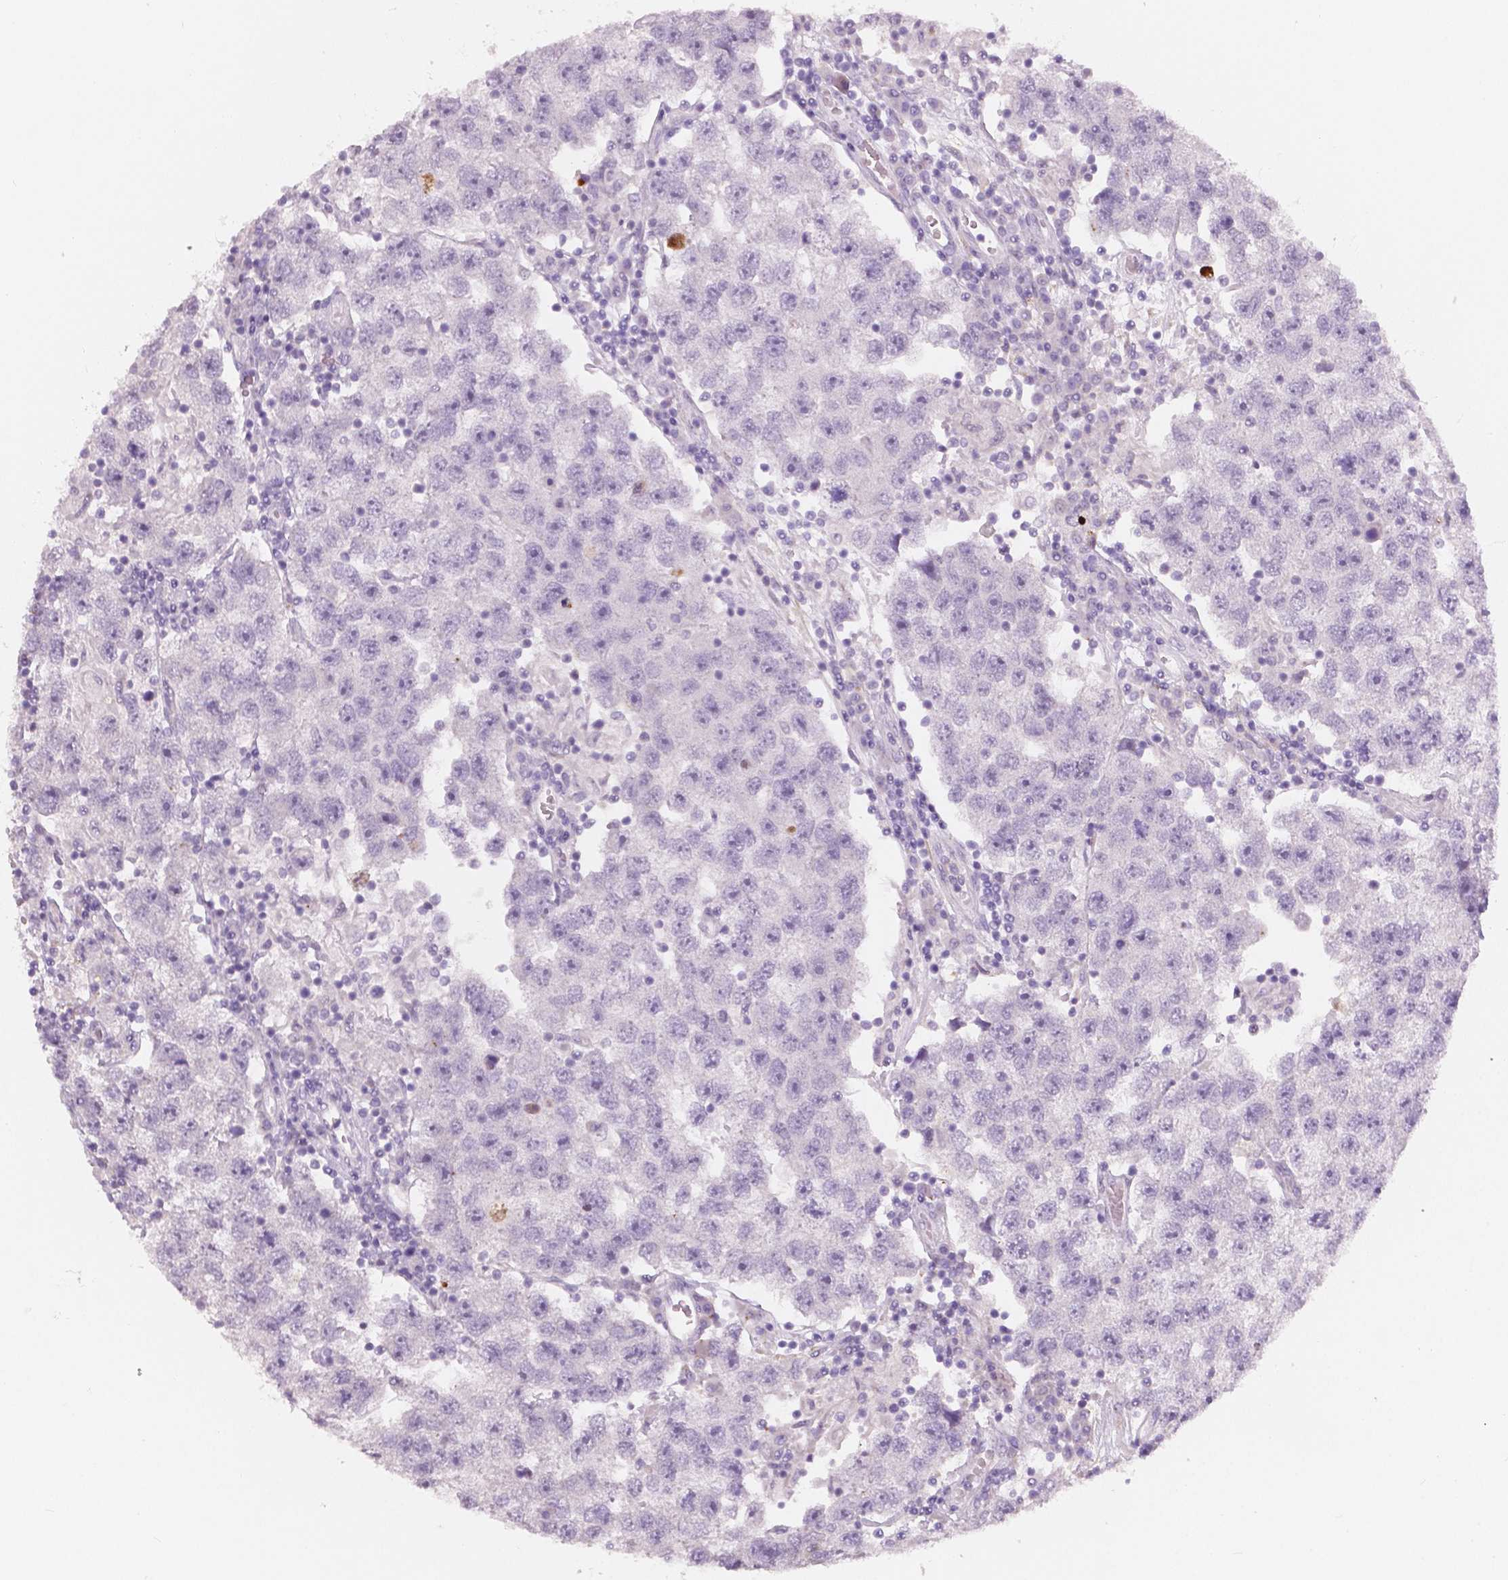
{"staining": {"intensity": "negative", "quantity": "none", "location": "none"}, "tissue": "testis cancer", "cell_type": "Tumor cells", "image_type": "cancer", "snomed": [{"axis": "morphology", "description": "Seminoma, NOS"}, {"axis": "topography", "description": "Testis"}], "caption": "DAB (3,3'-diaminobenzidine) immunohistochemical staining of human testis seminoma exhibits no significant expression in tumor cells.", "gene": "APOA4", "patient": {"sex": "male", "age": 26}}